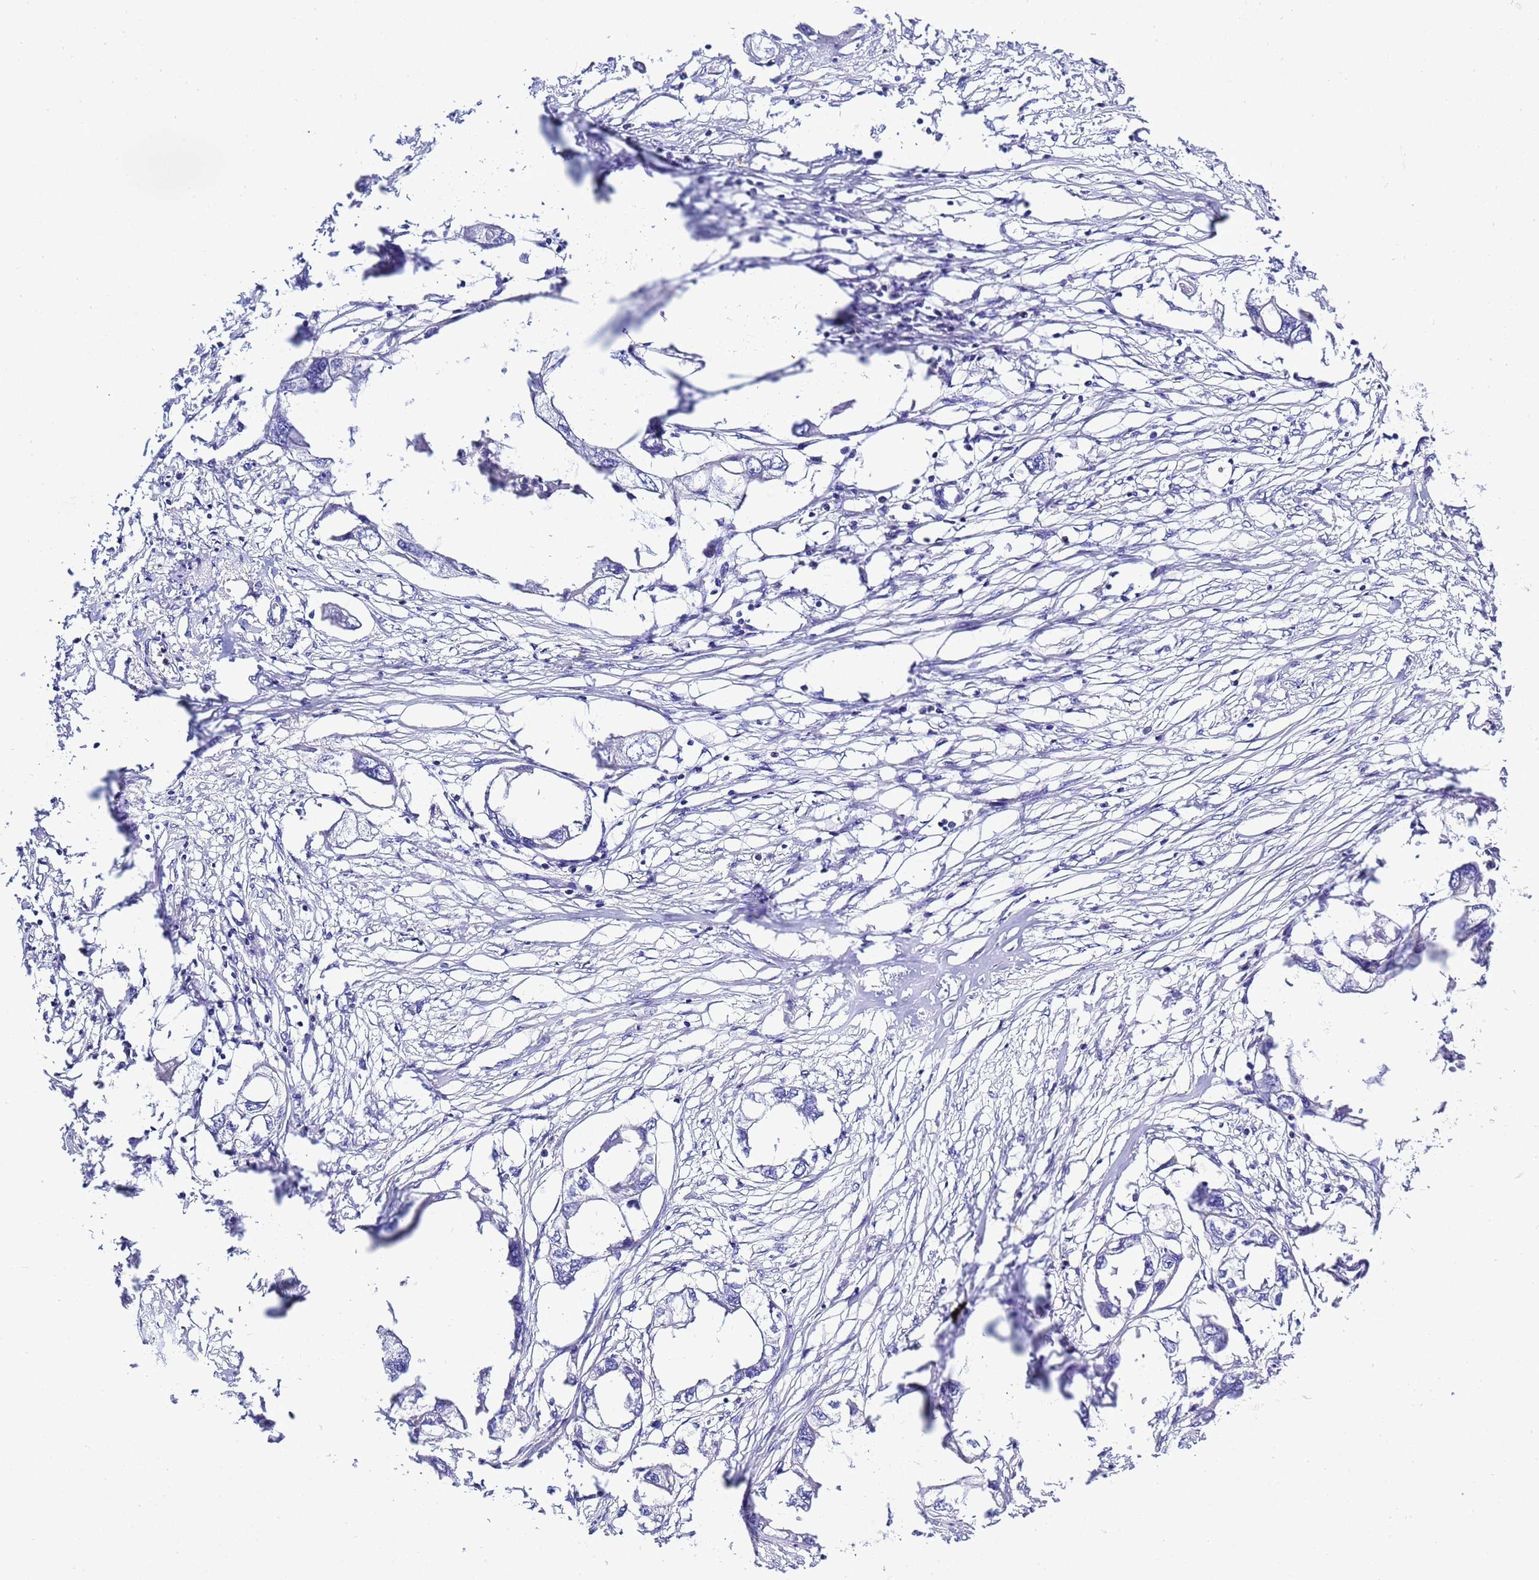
{"staining": {"intensity": "negative", "quantity": "none", "location": "none"}, "tissue": "endometrial cancer", "cell_type": "Tumor cells", "image_type": "cancer", "snomed": [{"axis": "morphology", "description": "Adenocarcinoma, NOS"}, {"axis": "morphology", "description": "Adenocarcinoma, metastatic, NOS"}, {"axis": "topography", "description": "Adipose tissue"}, {"axis": "topography", "description": "Endometrium"}], "caption": "High power microscopy histopathology image of an immunohistochemistry (IHC) photomicrograph of endometrial cancer, revealing no significant positivity in tumor cells.", "gene": "KICS2", "patient": {"sex": "female", "age": 67}}